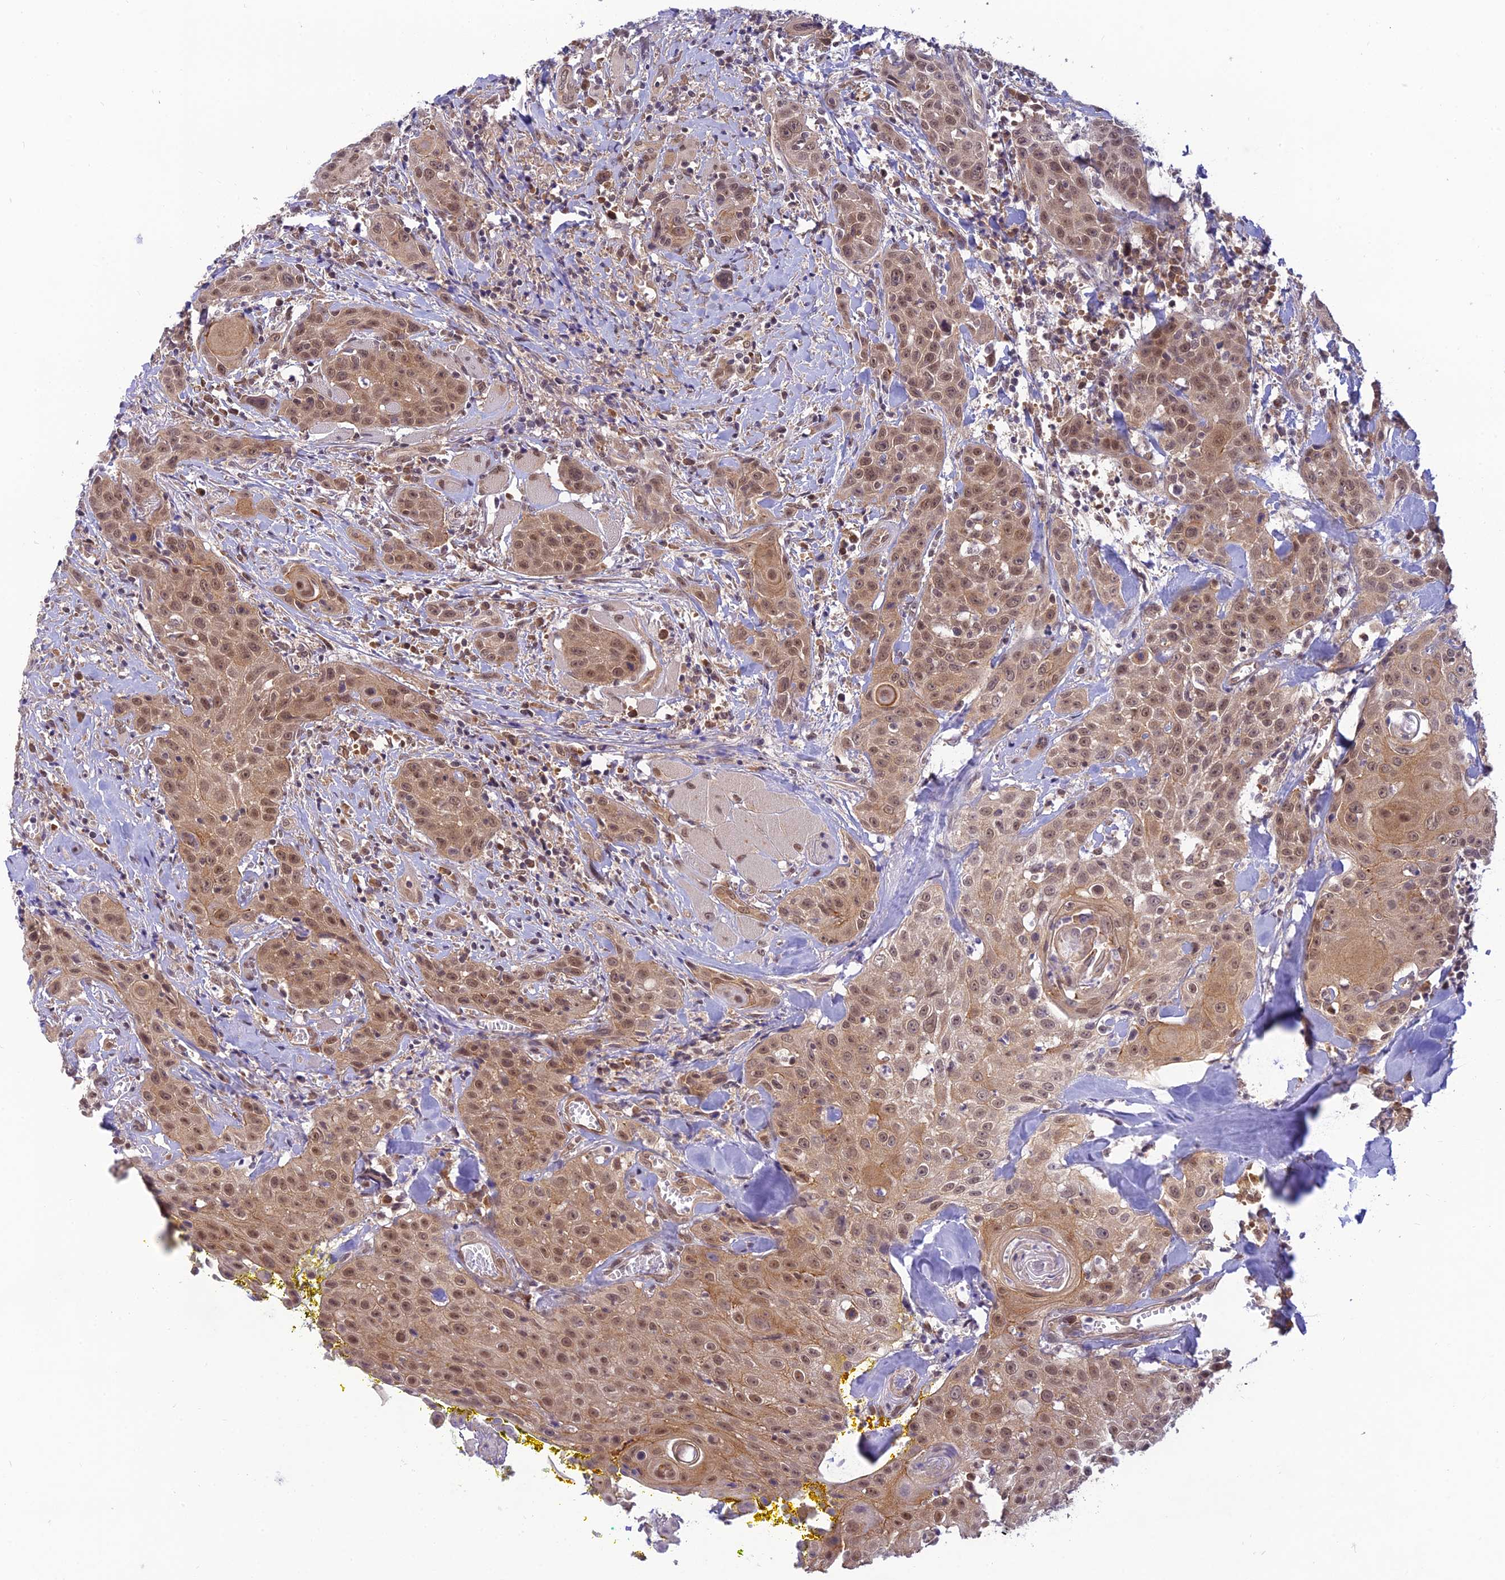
{"staining": {"intensity": "moderate", "quantity": ">75%", "location": "cytoplasmic/membranous,nuclear"}, "tissue": "head and neck cancer", "cell_type": "Tumor cells", "image_type": "cancer", "snomed": [{"axis": "morphology", "description": "Squamous cell carcinoma, NOS"}, {"axis": "topography", "description": "Oral tissue"}, {"axis": "topography", "description": "Head-Neck"}], "caption": "Moderate cytoplasmic/membranous and nuclear protein positivity is seen in approximately >75% of tumor cells in head and neck squamous cell carcinoma.", "gene": "SKIC8", "patient": {"sex": "female", "age": 82}}